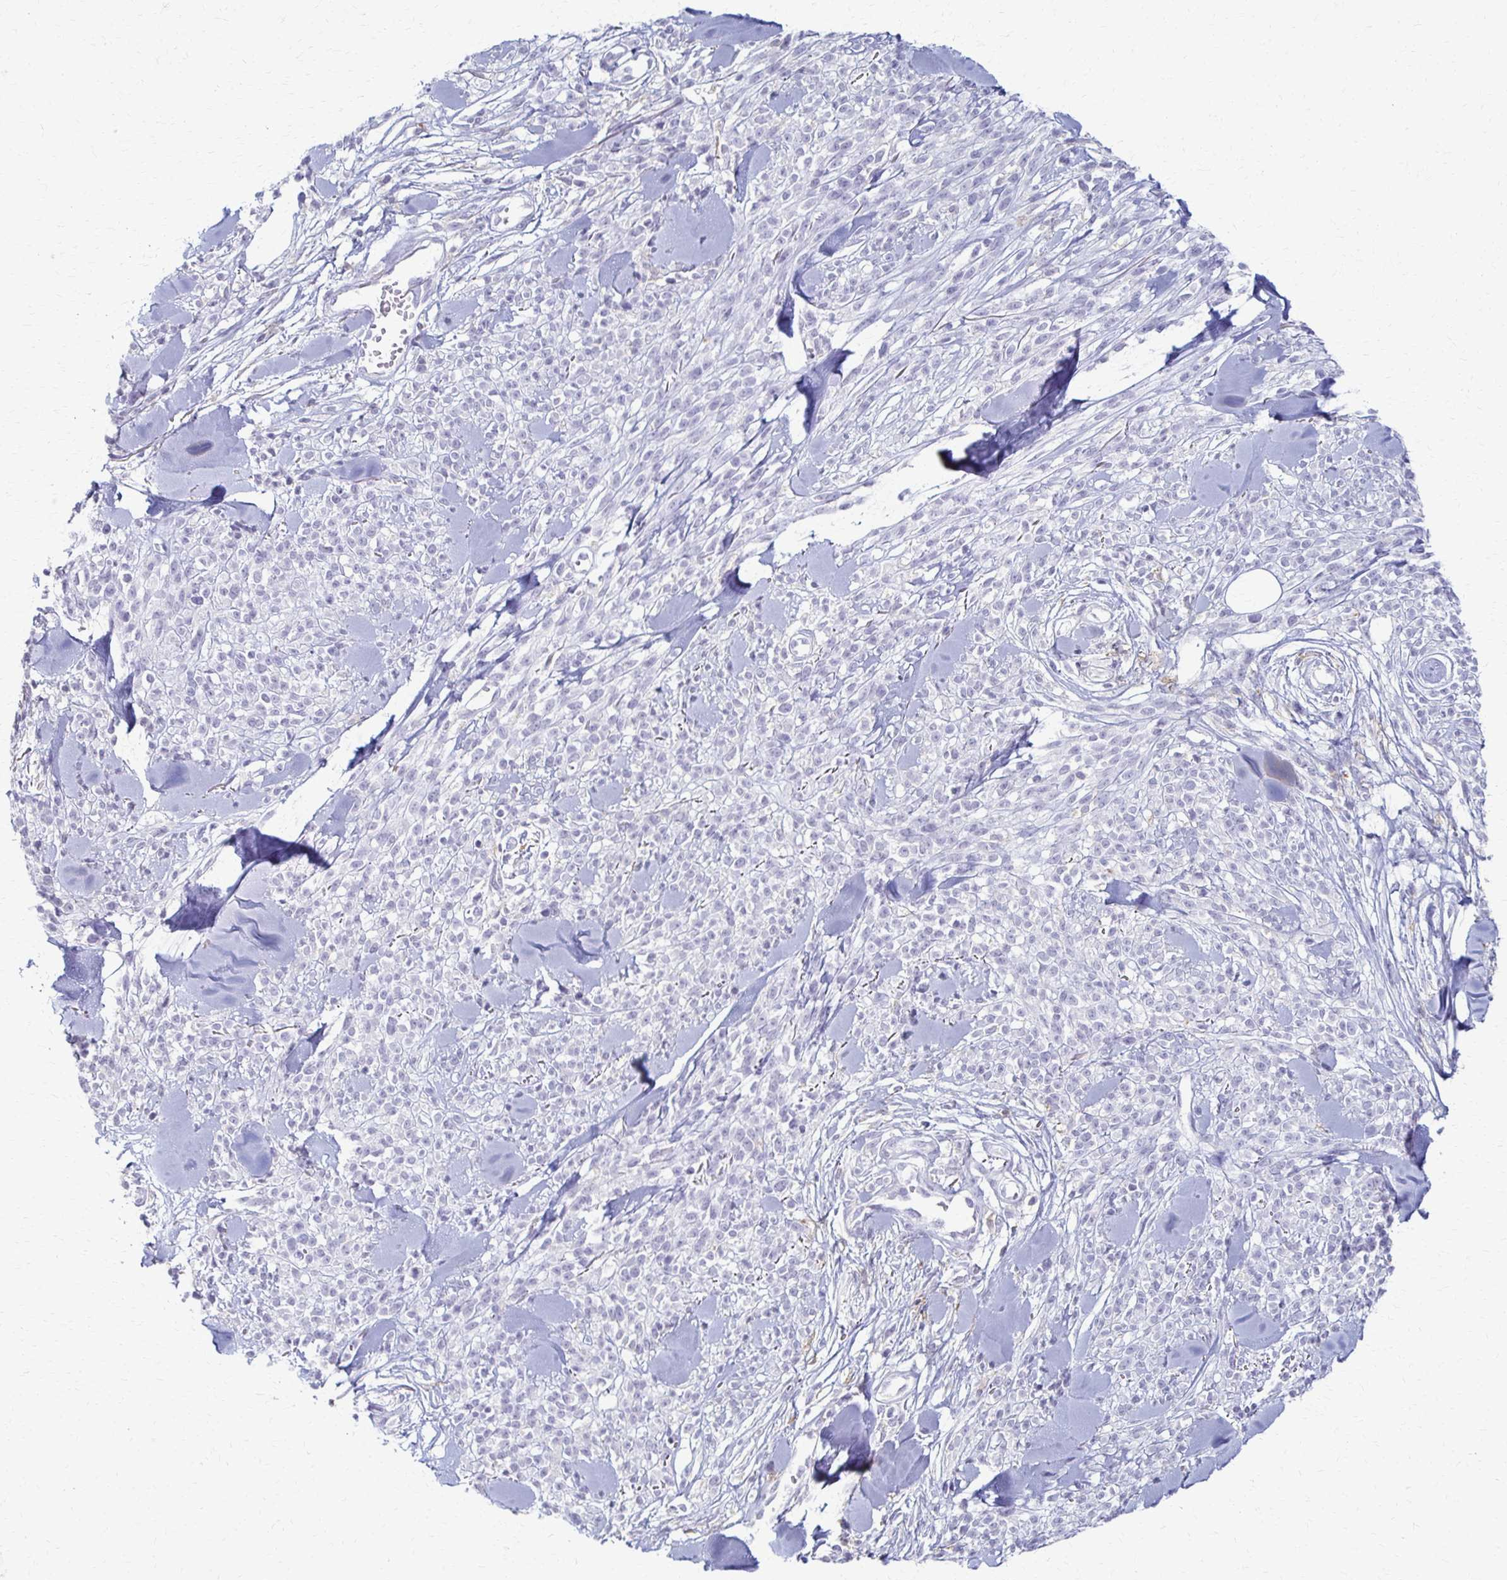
{"staining": {"intensity": "negative", "quantity": "none", "location": "none"}, "tissue": "melanoma", "cell_type": "Tumor cells", "image_type": "cancer", "snomed": [{"axis": "morphology", "description": "Malignant melanoma, NOS"}, {"axis": "topography", "description": "Skin"}, {"axis": "topography", "description": "Skin of trunk"}], "caption": "Melanoma was stained to show a protein in brown. There is no significant positivity in tumor cells.", "gene": "FCGR2B", "patient": {"sex": "male", "age": 74}}